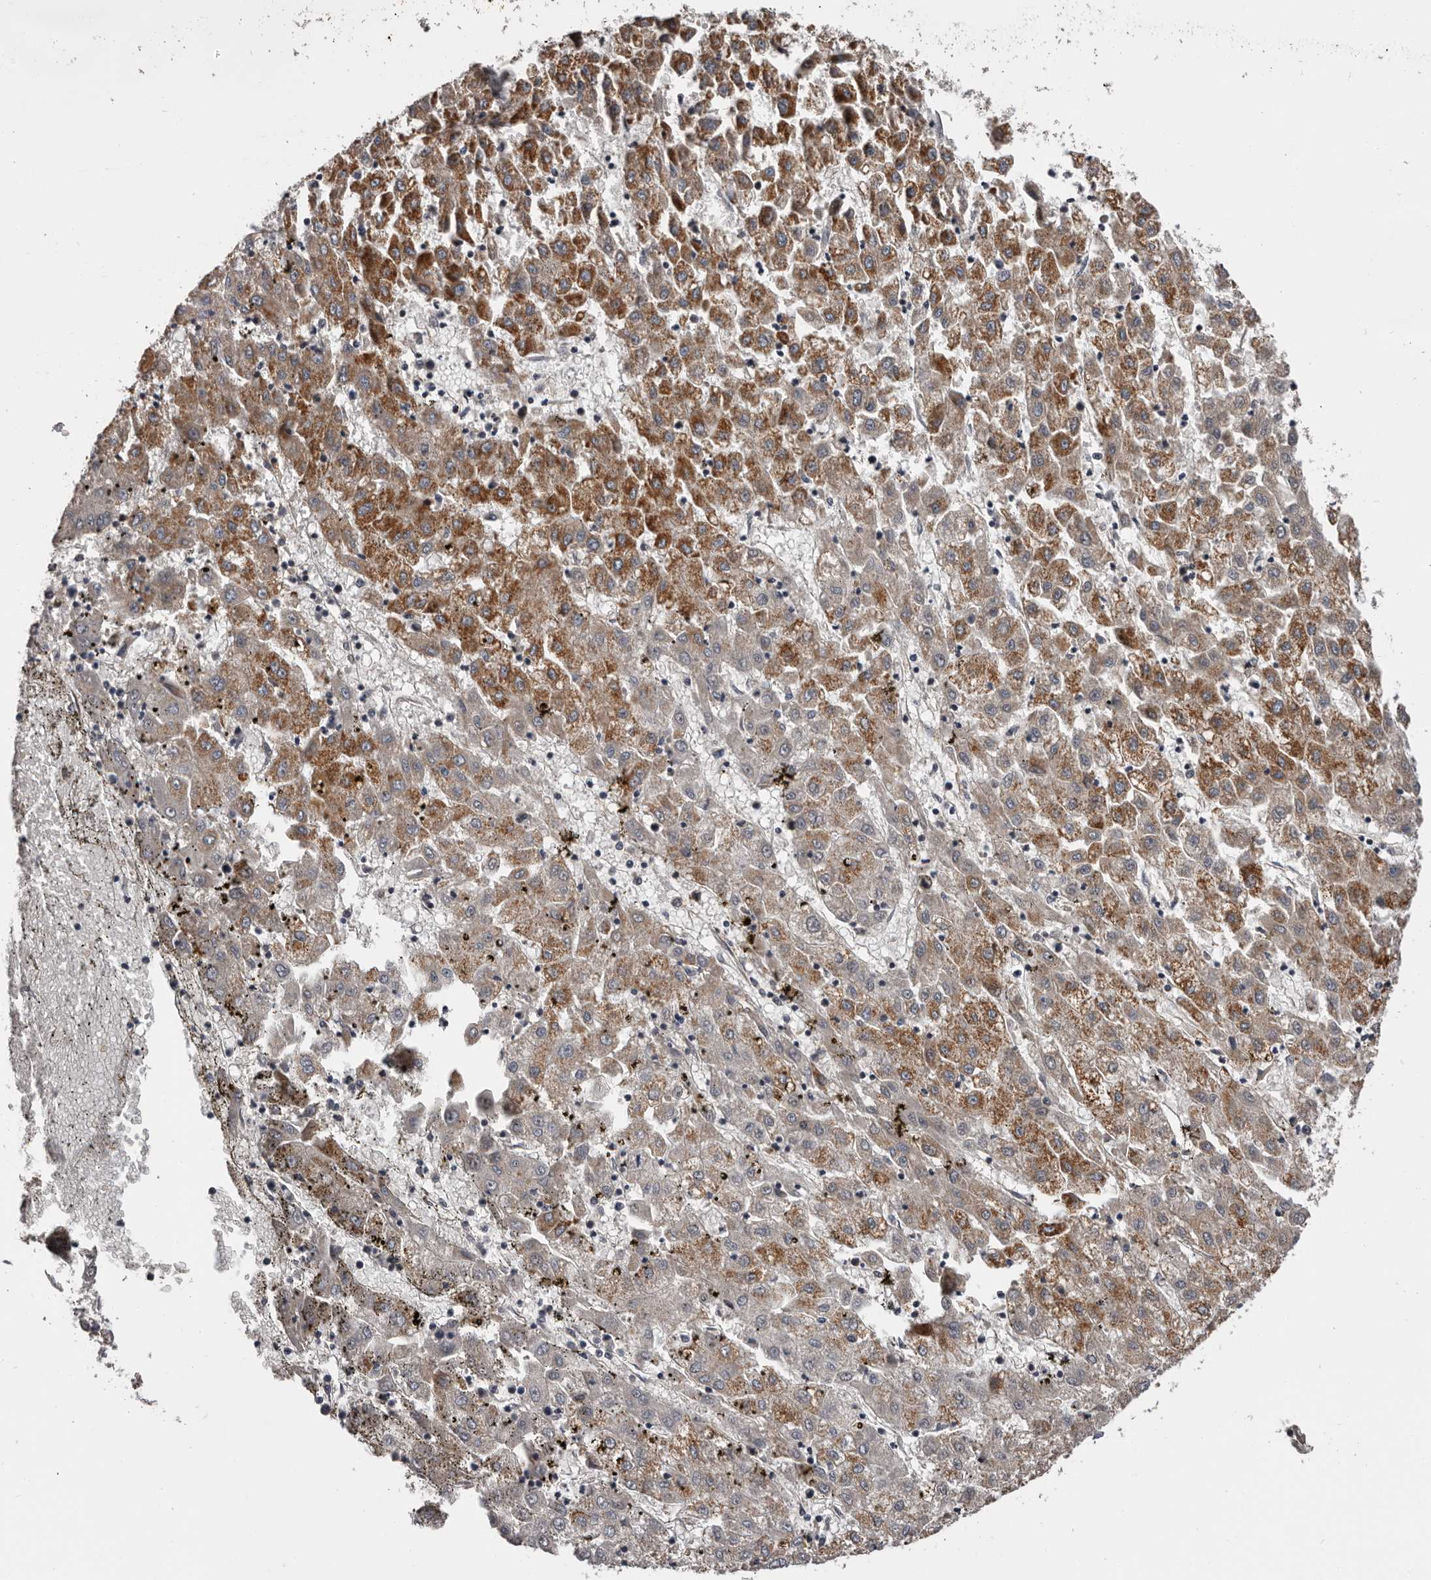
{"staining": {"intensity": "moderate", "quantity": ">75%", "location": "cytoplasmic/membranous"}, "tissue": "liver cancer", "cell_type": "Tumor cells", "image_type": "cancer", "snomed": [{"axis": "morphology", "description": "Carcinoma, Hepatocellular, NOS"}, {"axis": "topography", "description": "Liver"}], "caption": "Immunohistochemistry staining of hepatocellular carcinoma (liver), which exhibits medium levels of moderate cytoplasmic/membranous staining in approximately >75% of tumor cells indicating moderate cytoplasmic/membranous protein staining. The staining was performed using DAB (3,3'-diaminobenzidine) (brown) for protein detection and nuclei were counterstained in hematoxylin (blue).", "gene": "VPS37A", "patient": {"sex": "male", "age": 72}}